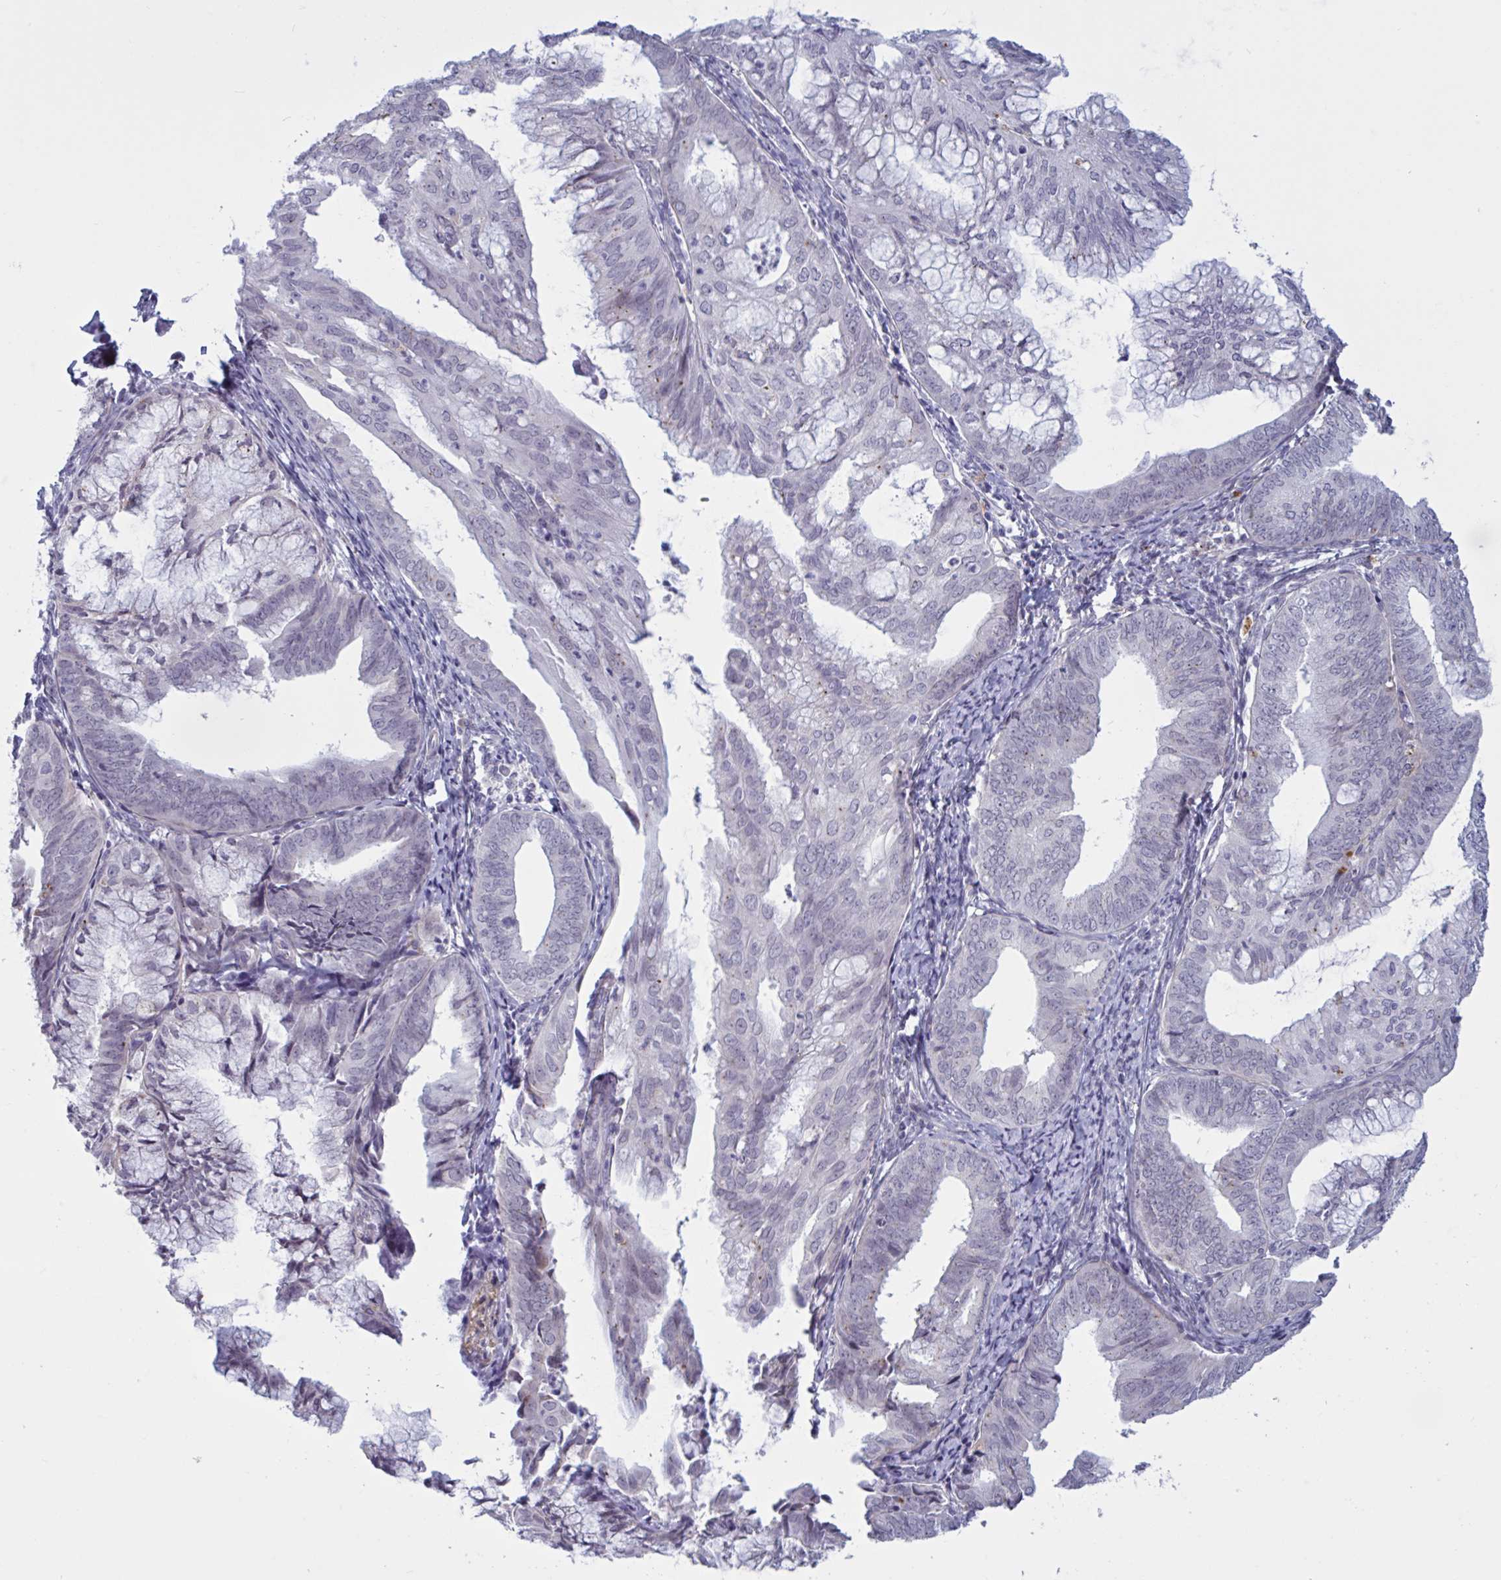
{"staining": {"intensity": "negative", "quantity": "none", "location": "none"}, "tissue": "endometrial cancer", "cell_type": "Tumor cells", "image_type": "cancer", "snomed": [{"axis": "morphology", "description": "Adenocarcinoma, NOS"}, {"axis": "topography", "description": "Endometrium"}], "caption": "A micrograph of human adenocarcinoma (endometrial) is negative for staining in tumor cells. (Brightfield microscopy of DAB (3,3'-diaminobenzidine) immunohistochemistry at high magnification).", "gene": "TCEAL8", "patient": {"sex": "female", "age": 75}}